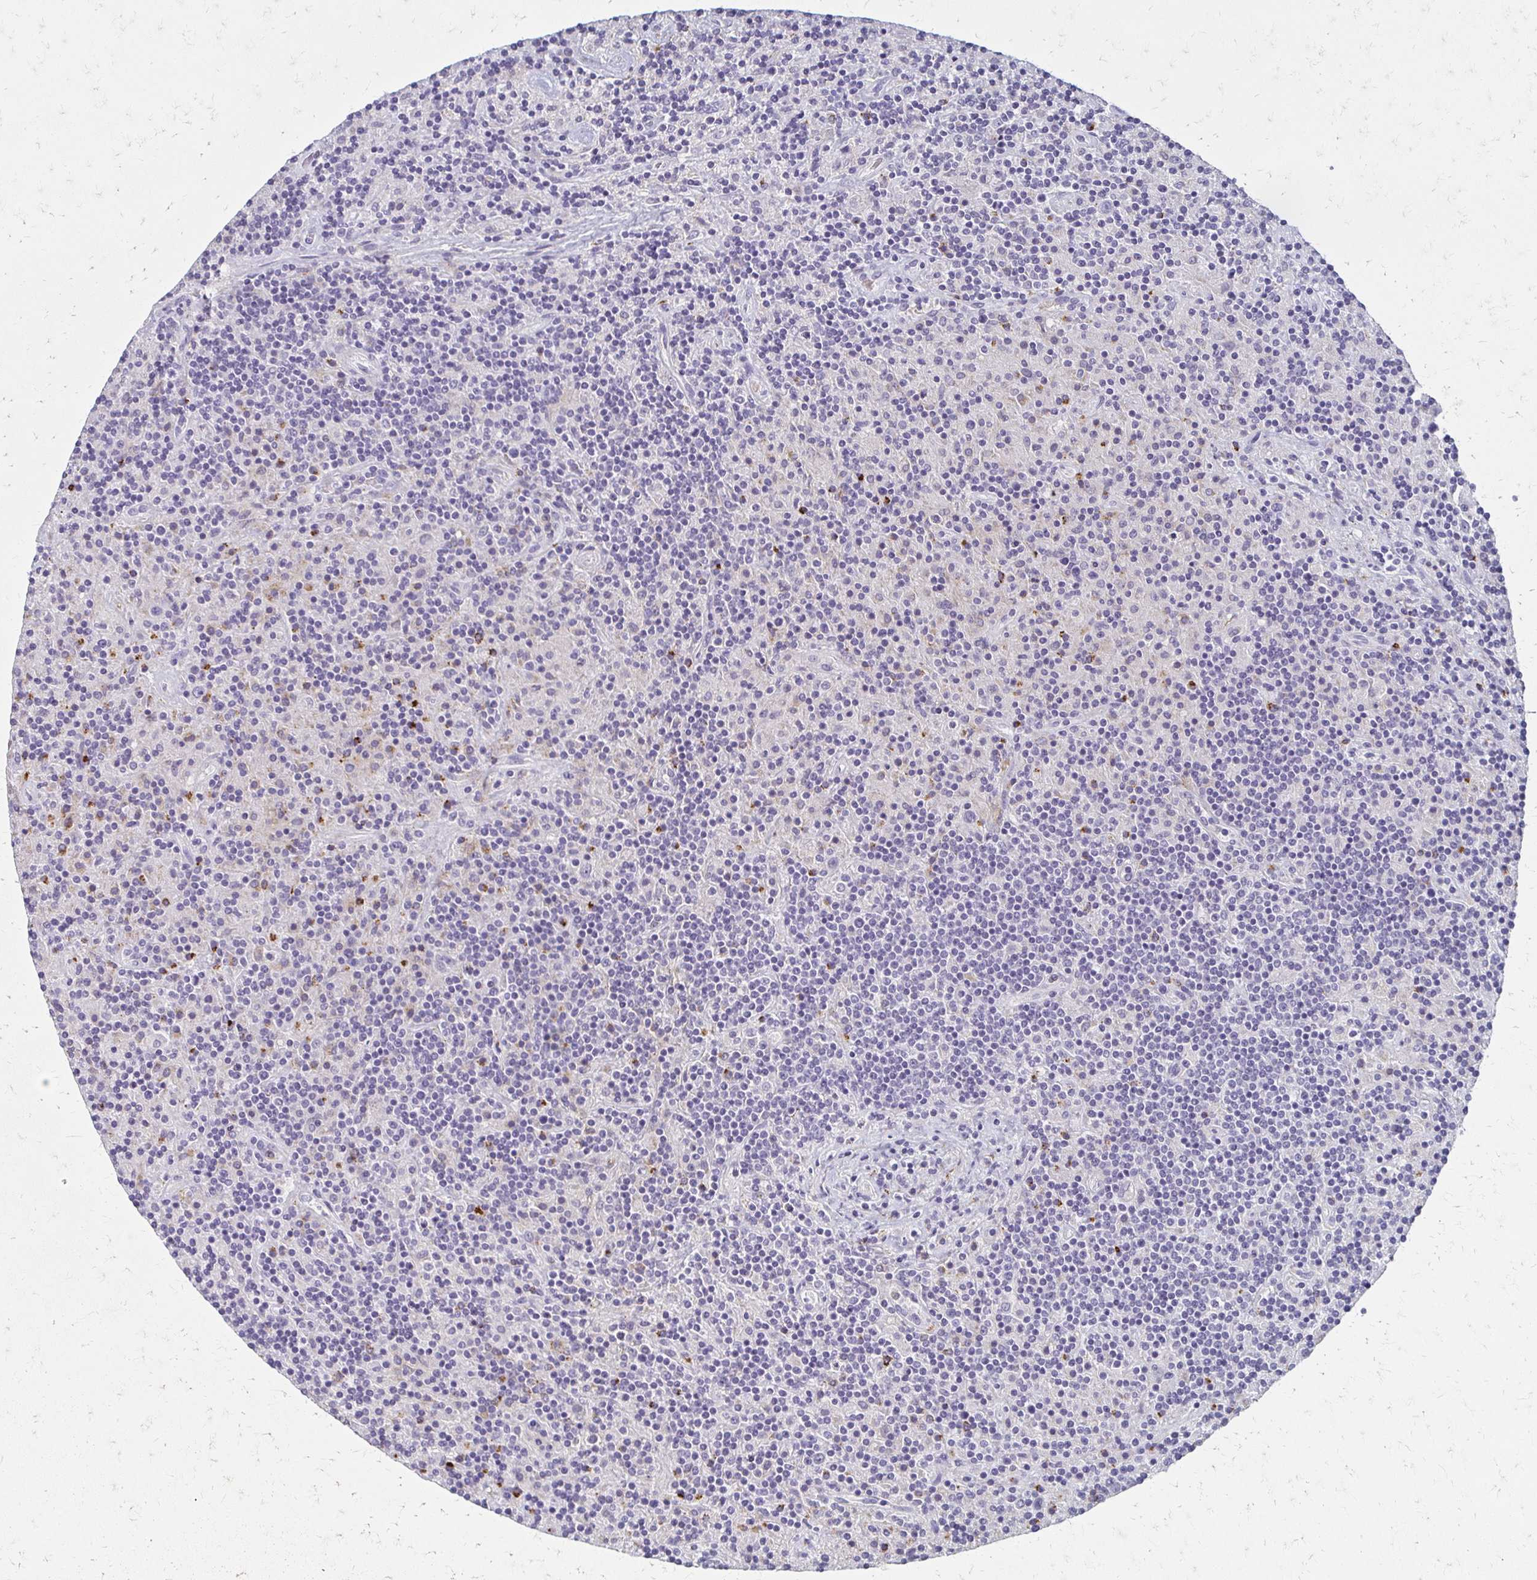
{"staining": {"intensity": "negative", "quantity": "none", "location": "none"}, "tissue": "lymphoma", "cell_type": "Tumor cells", "image_type": "cancer", "snomed": [{"axis": "morphology", "description": "Hodgkin's disease, NOS"}, {"axis": "topography", "description": "Lymph node"}], "caption": "DAB (3,3'-diaminobenzidine) immunohistochemical staining of lymphoma shows no significant positivity in tumor cells. Nuclei are stained in blue.", "gene": "BBS12", "patient": {"sex": "male", "age": 70}}